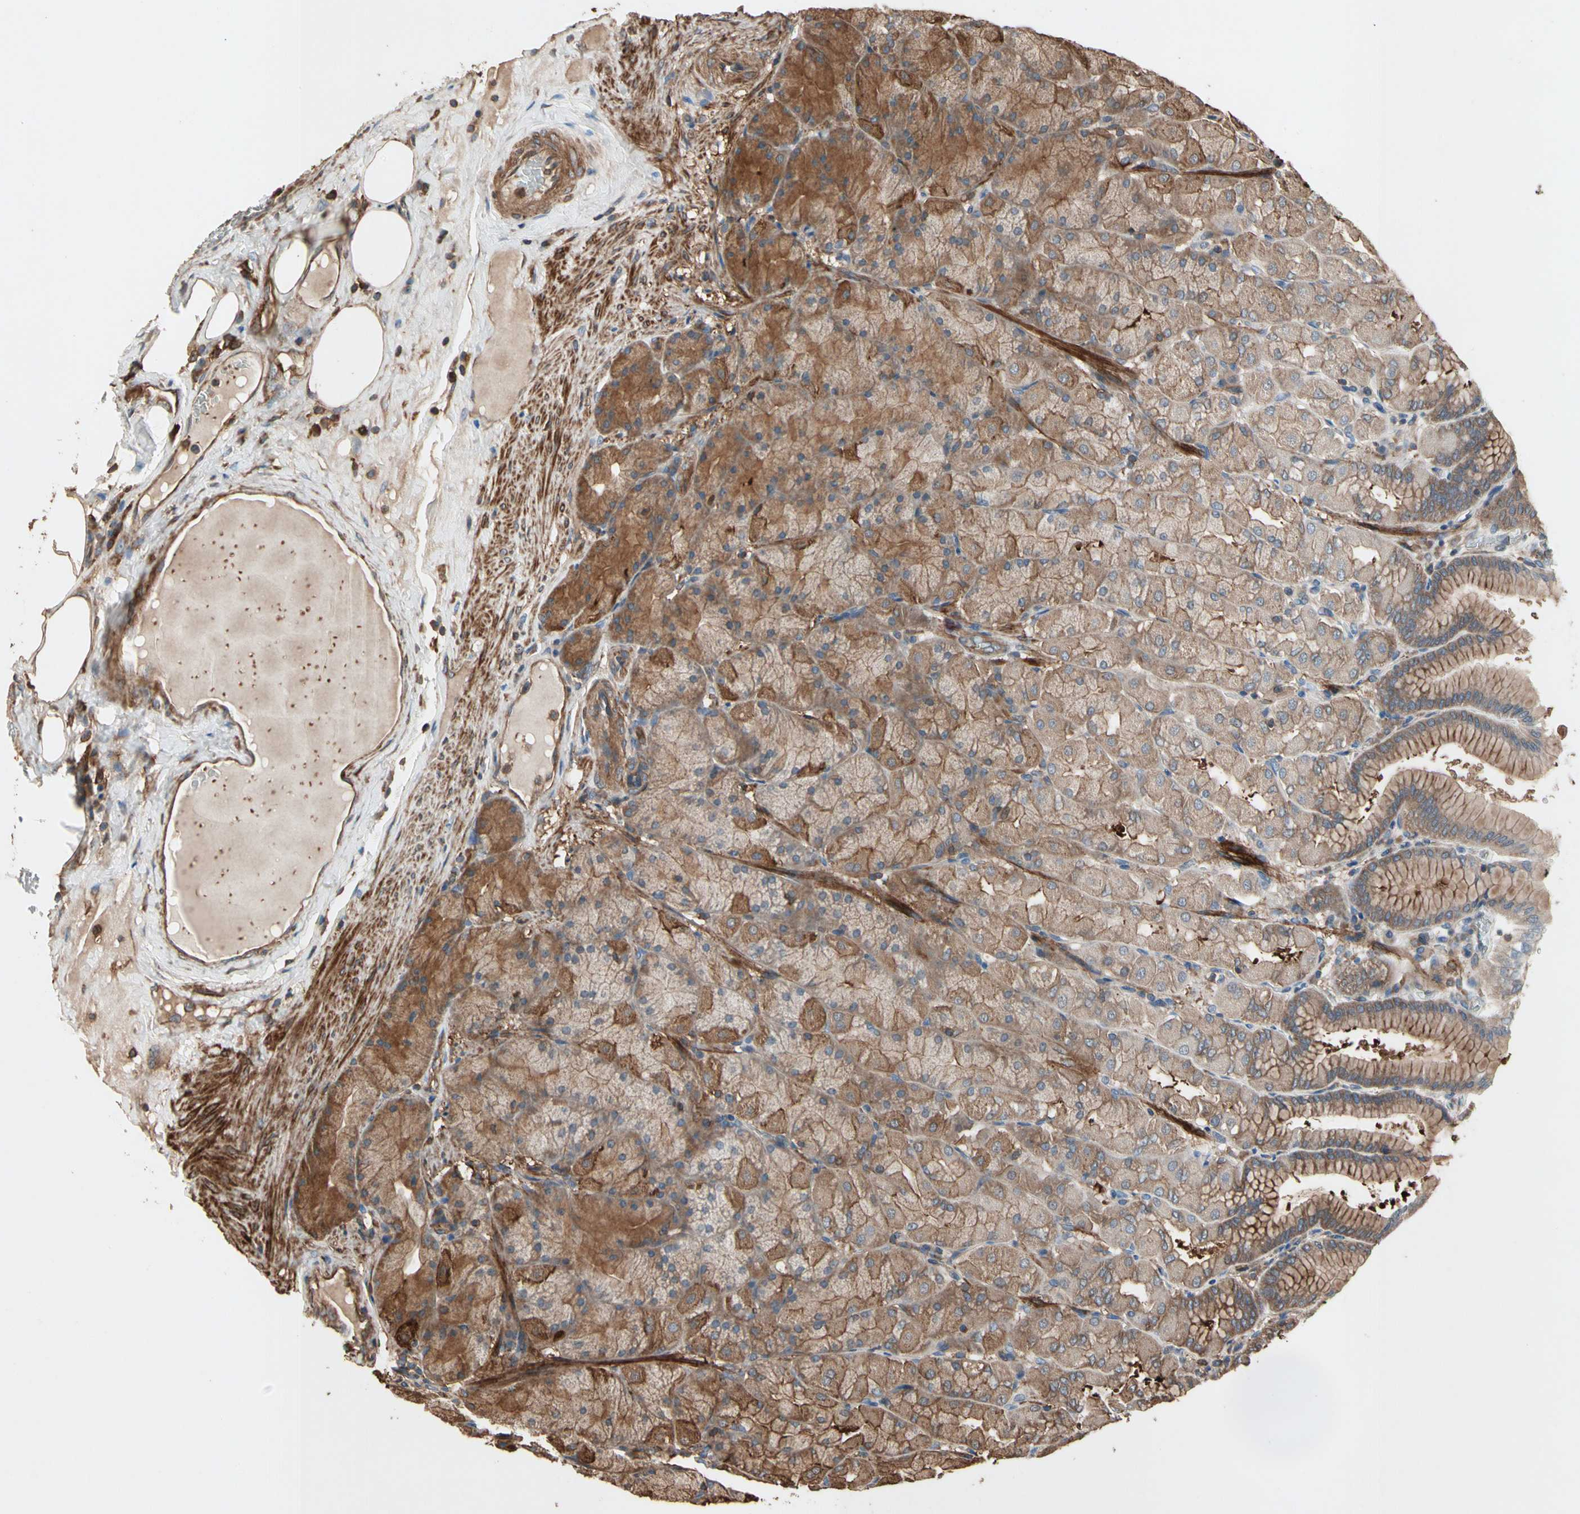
{"staining": {"intensity": "strong", "quantity": ">75%", "location": "cytoplasmic/membranous"}, "tissue": "stomach", "cell_type": "Glandular cells", "image_type": "normal", "snomed": [{"axis": "morphology", "description": "Normal tissue, NOS"}, {"axis": "topography", "description": "Stomach, upper"}], "caption": "Strong cytoplasmic/membranous positivity is identified in about >75% of glandular cells in unremarkable stomach. The protein of interest is shown in brown color, while the nuclei are stained blue.", "gene": "AGBL2", "patient": {"sex": "female", "age": 56}}